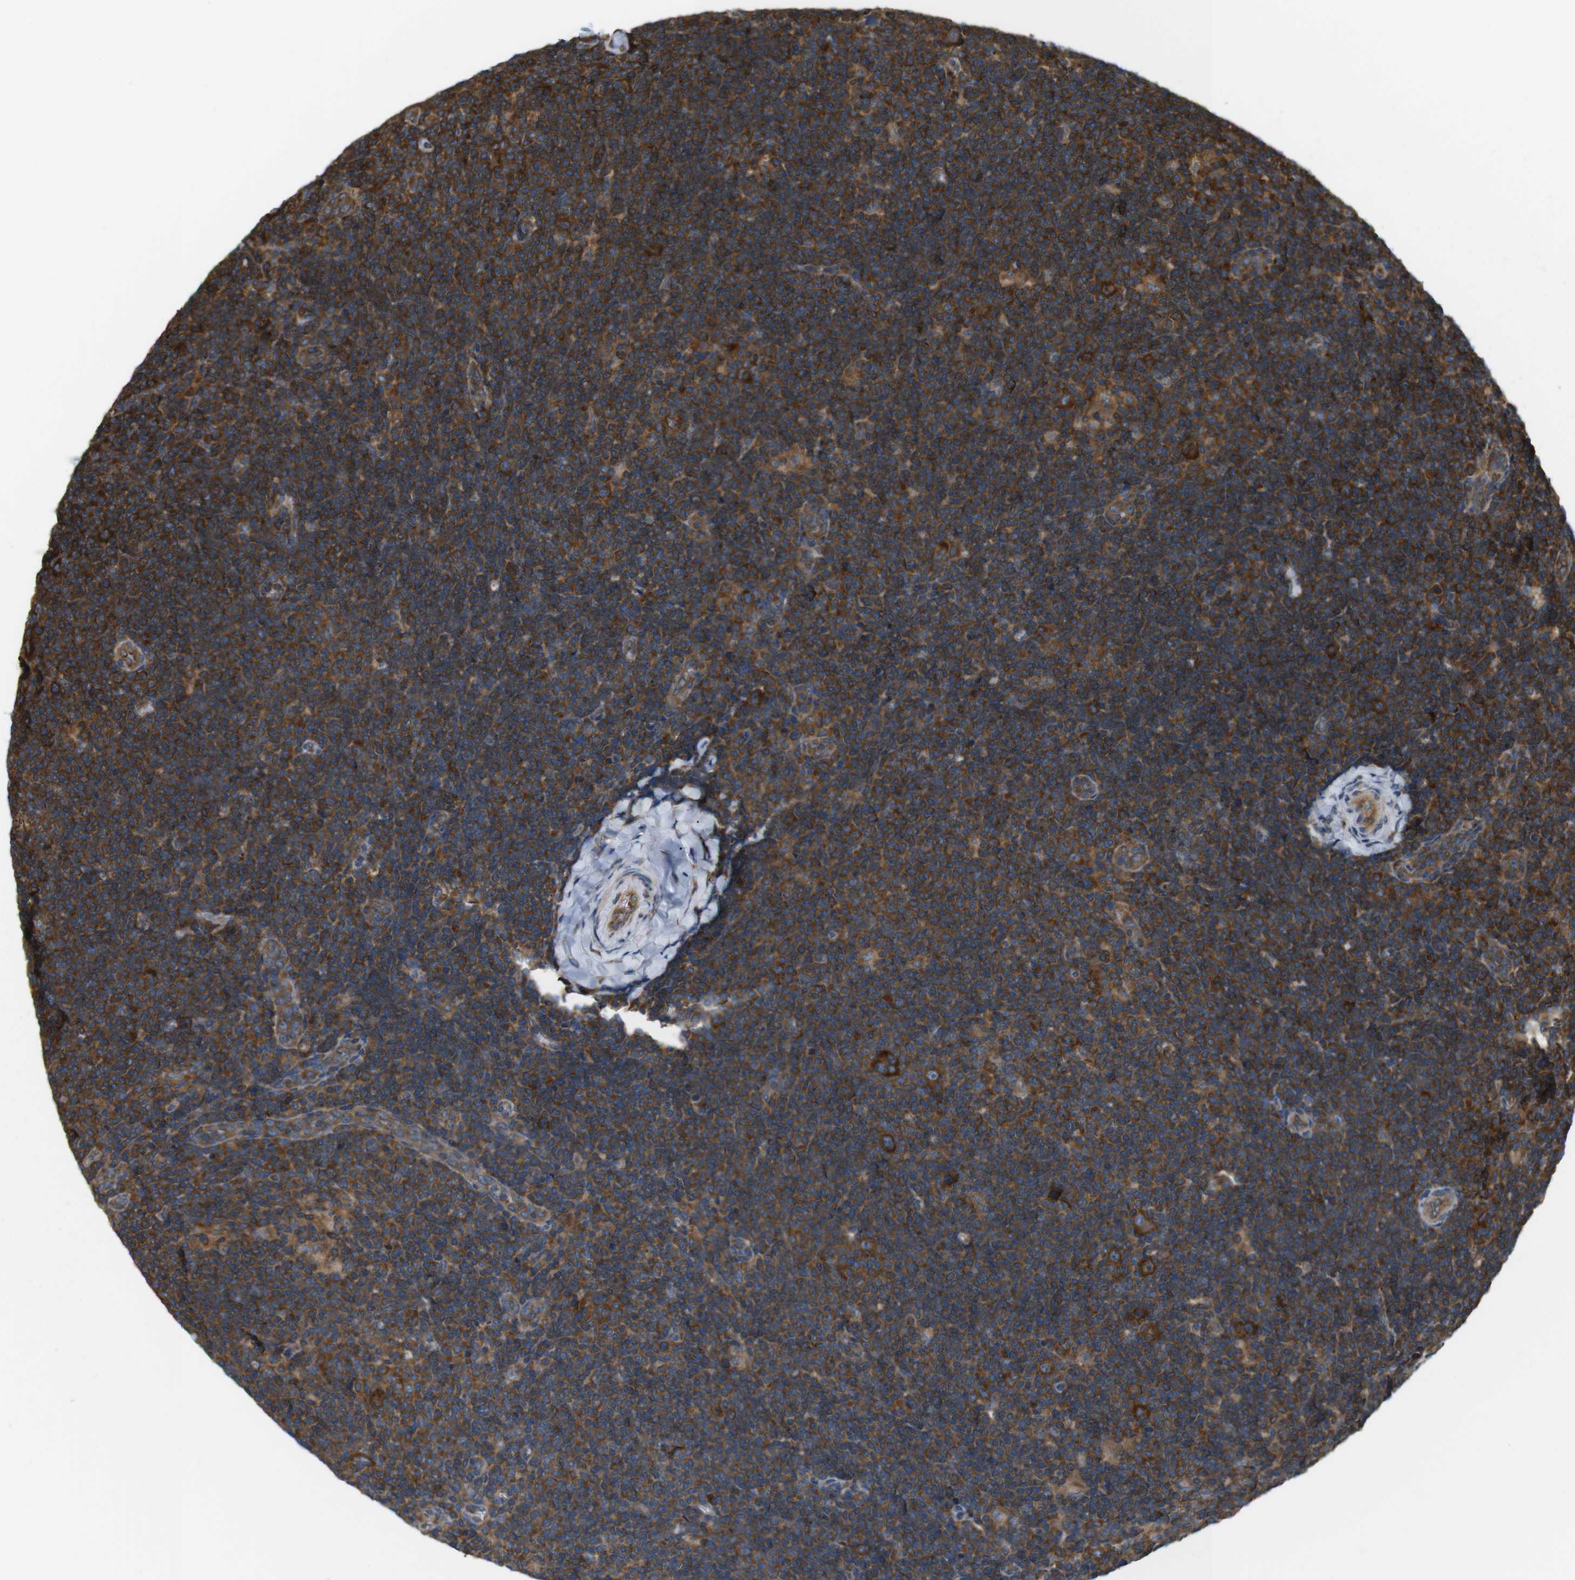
{"staining": {"intensity": "strong", "quantity": ">75%", "location": "cytoplasmic/membranous"}, "tissue": "lymphoma", "cell_type": "Tumor cells", "image_type": "cancer", "snomed": [{"axis": "morphology", "description": "Hodgkin's disease, NOS"}, {"axis": "topography", "description": "Lymph node"}], "caption": "Lymphoma stained for a protein displays strong cytoplasmic/membranous positivity in tumor cells.", "gene": "TSC1", "patient": {"sex": "female", "age": 57}}